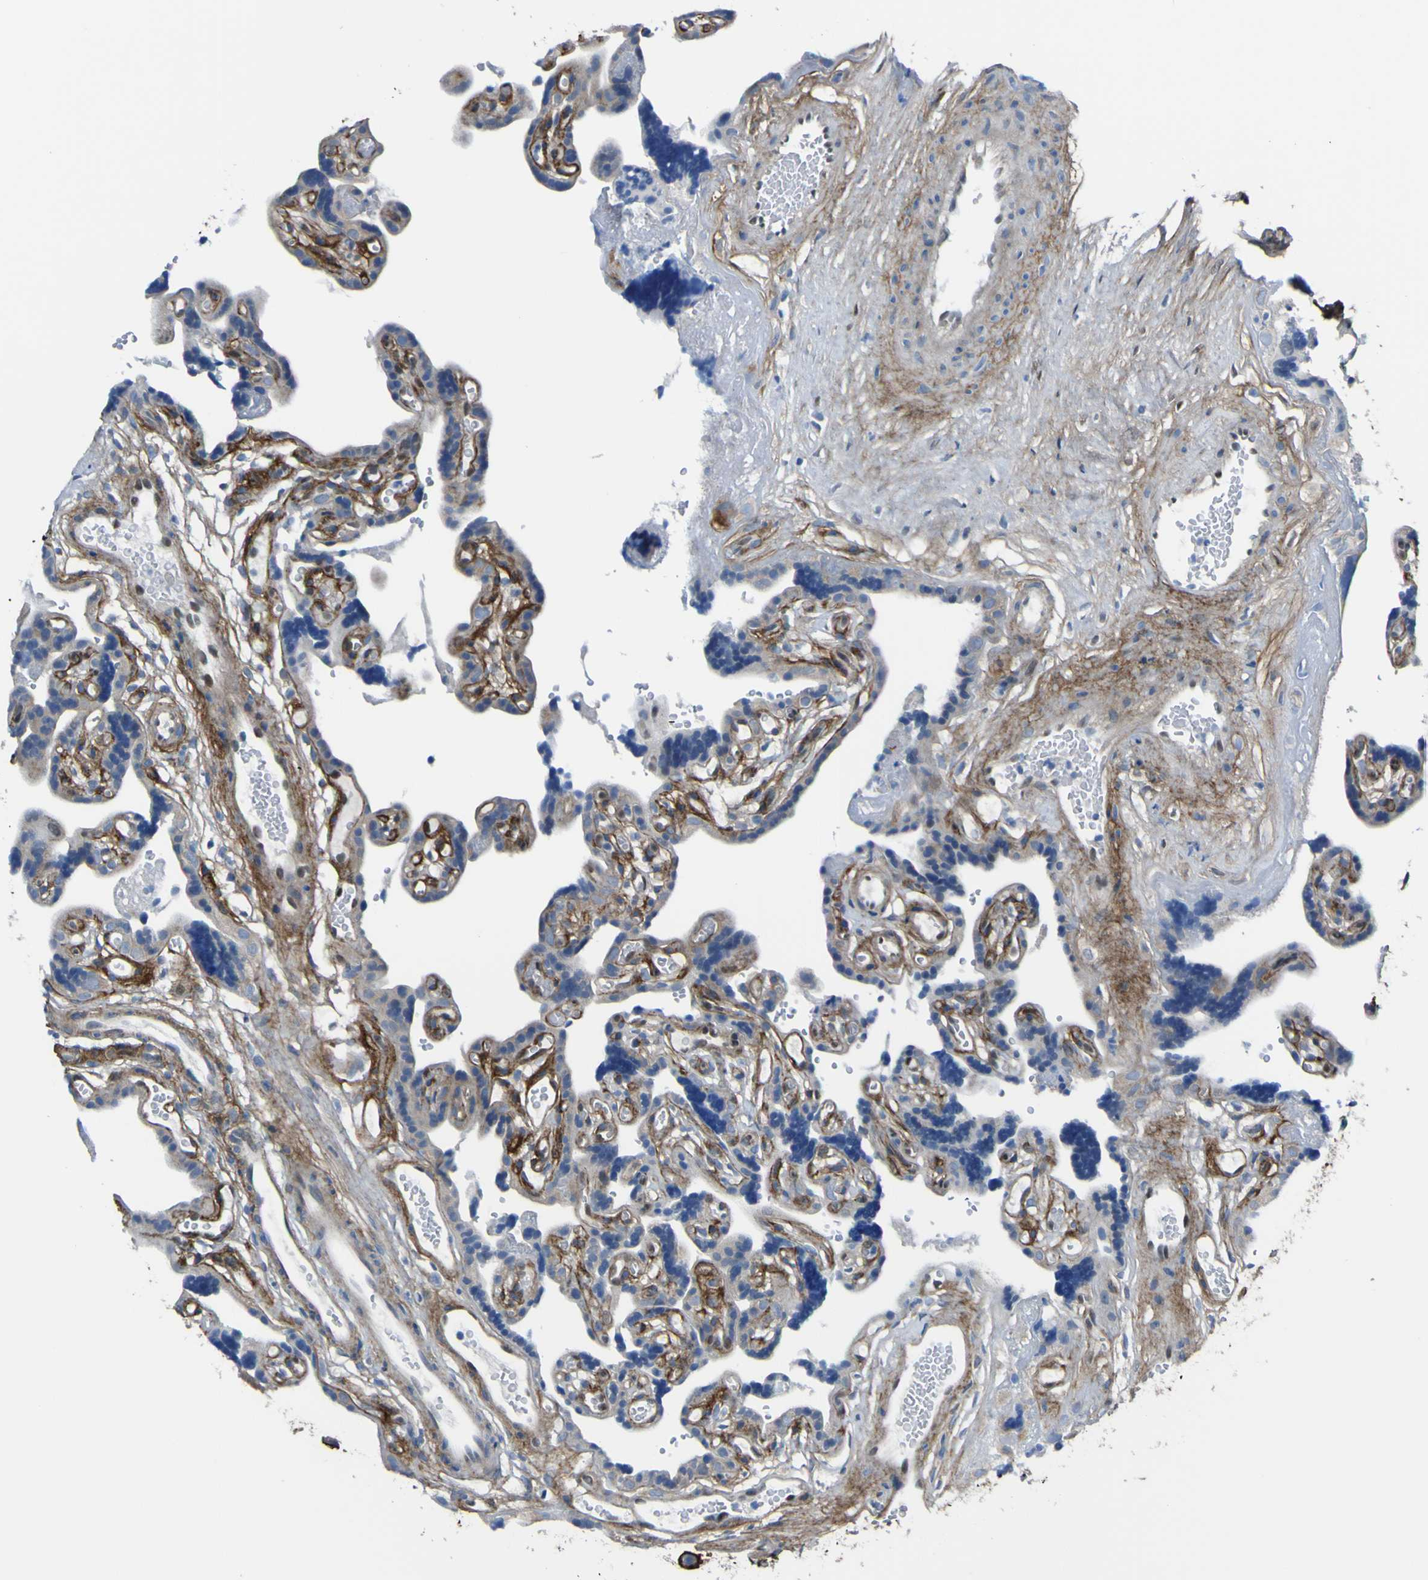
{"staining": {"intensity": "moderate", "quantity": "25%-75%", "location": "cytoplasmic/membranous"}, "tissue": "placenta", "cell_type": "Trophoblastic cells", "image_type": "normal", "snomed": [{"axis": "morphology", "description": "Normal tissue, NOS"}, {"axis": "topography", "description": "Placenta"}], "caption": "High-power microscopy captured an IHC photomicrograph of normal placenta, revealing moderate cytoplasmic/membranous expression in about 25%-75% of trophoblastic cells. Nuclei are stained in blue.", "gene": "LRRN1", "patient": {"sex": "female", "age": 30}}